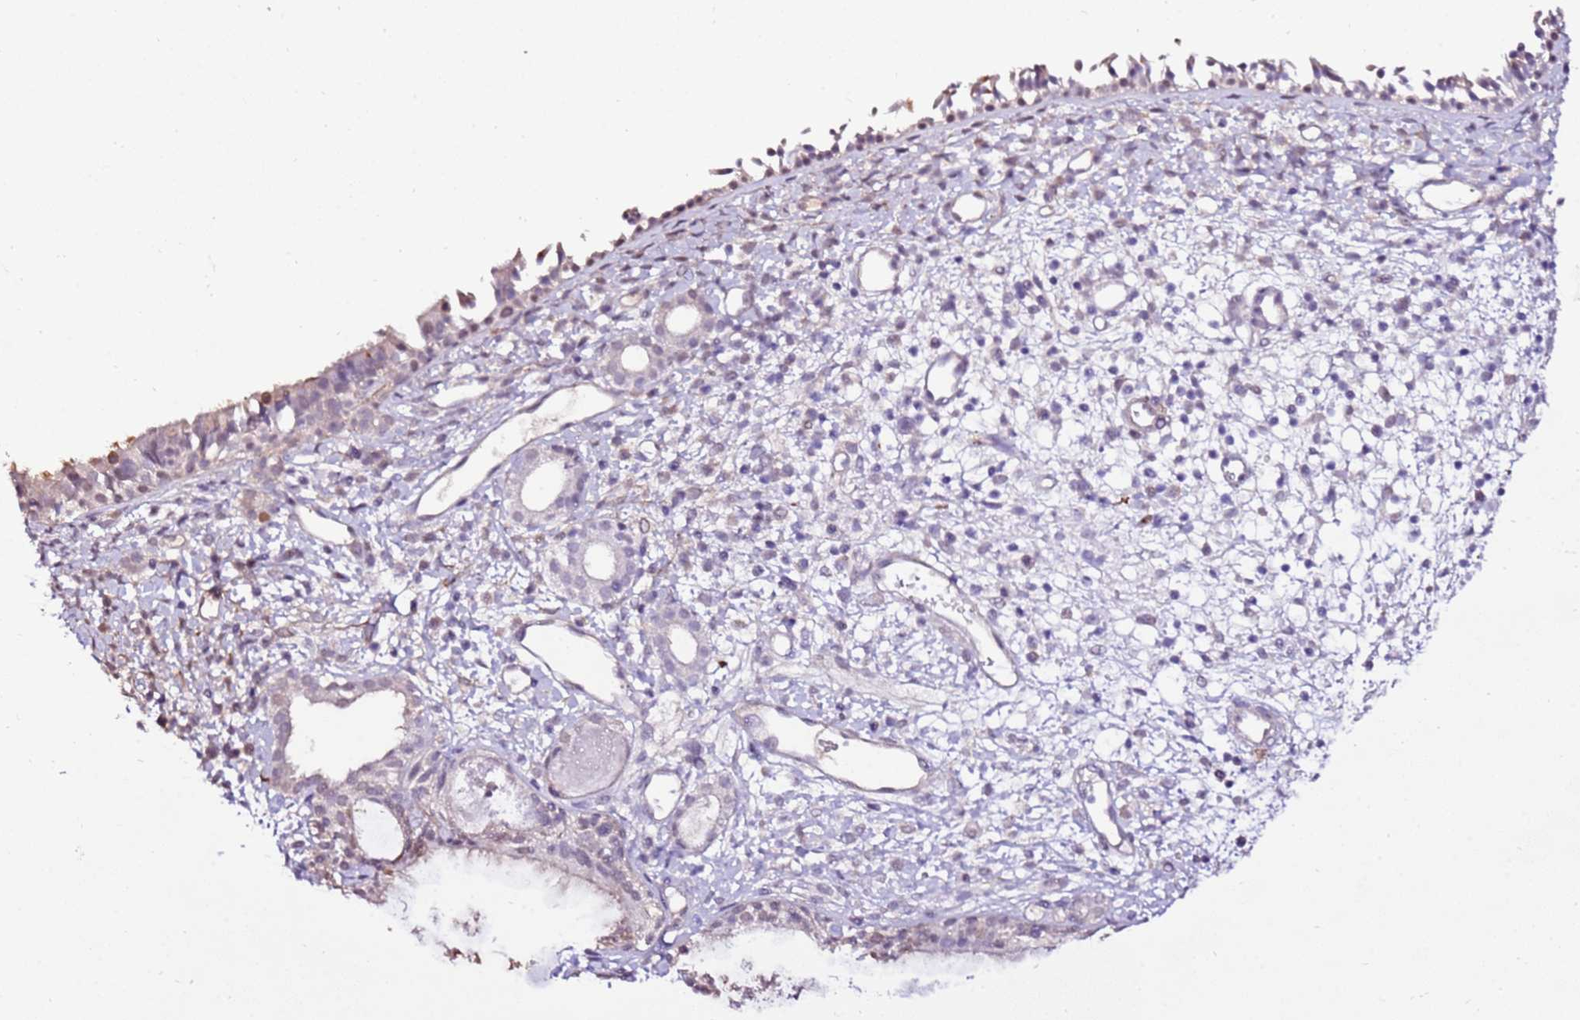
{"staining": {"intensity": "negative", "quantity": "none", "location": "none"}, "tissue": "nasopharynx", "cell_type": "Respiratory epithelial cells", "image_type": "normal", "snomed": [{"axis": "morphology", "description": "Normal tissue, NOS"}, {"axis": "topography", "description": "Nasopharynx"}], "caption": "An image of nasopharynx stained for a protein demonstrates no brown staining in respiratory epithelial cells. The staining is performed using DAB (3,3'-diaminobenzidine) brown chromogen with nuclei counter-stained in using hematoxylin.", "gene": "ART5", "patient": {"sex": "male", "age": 22}}